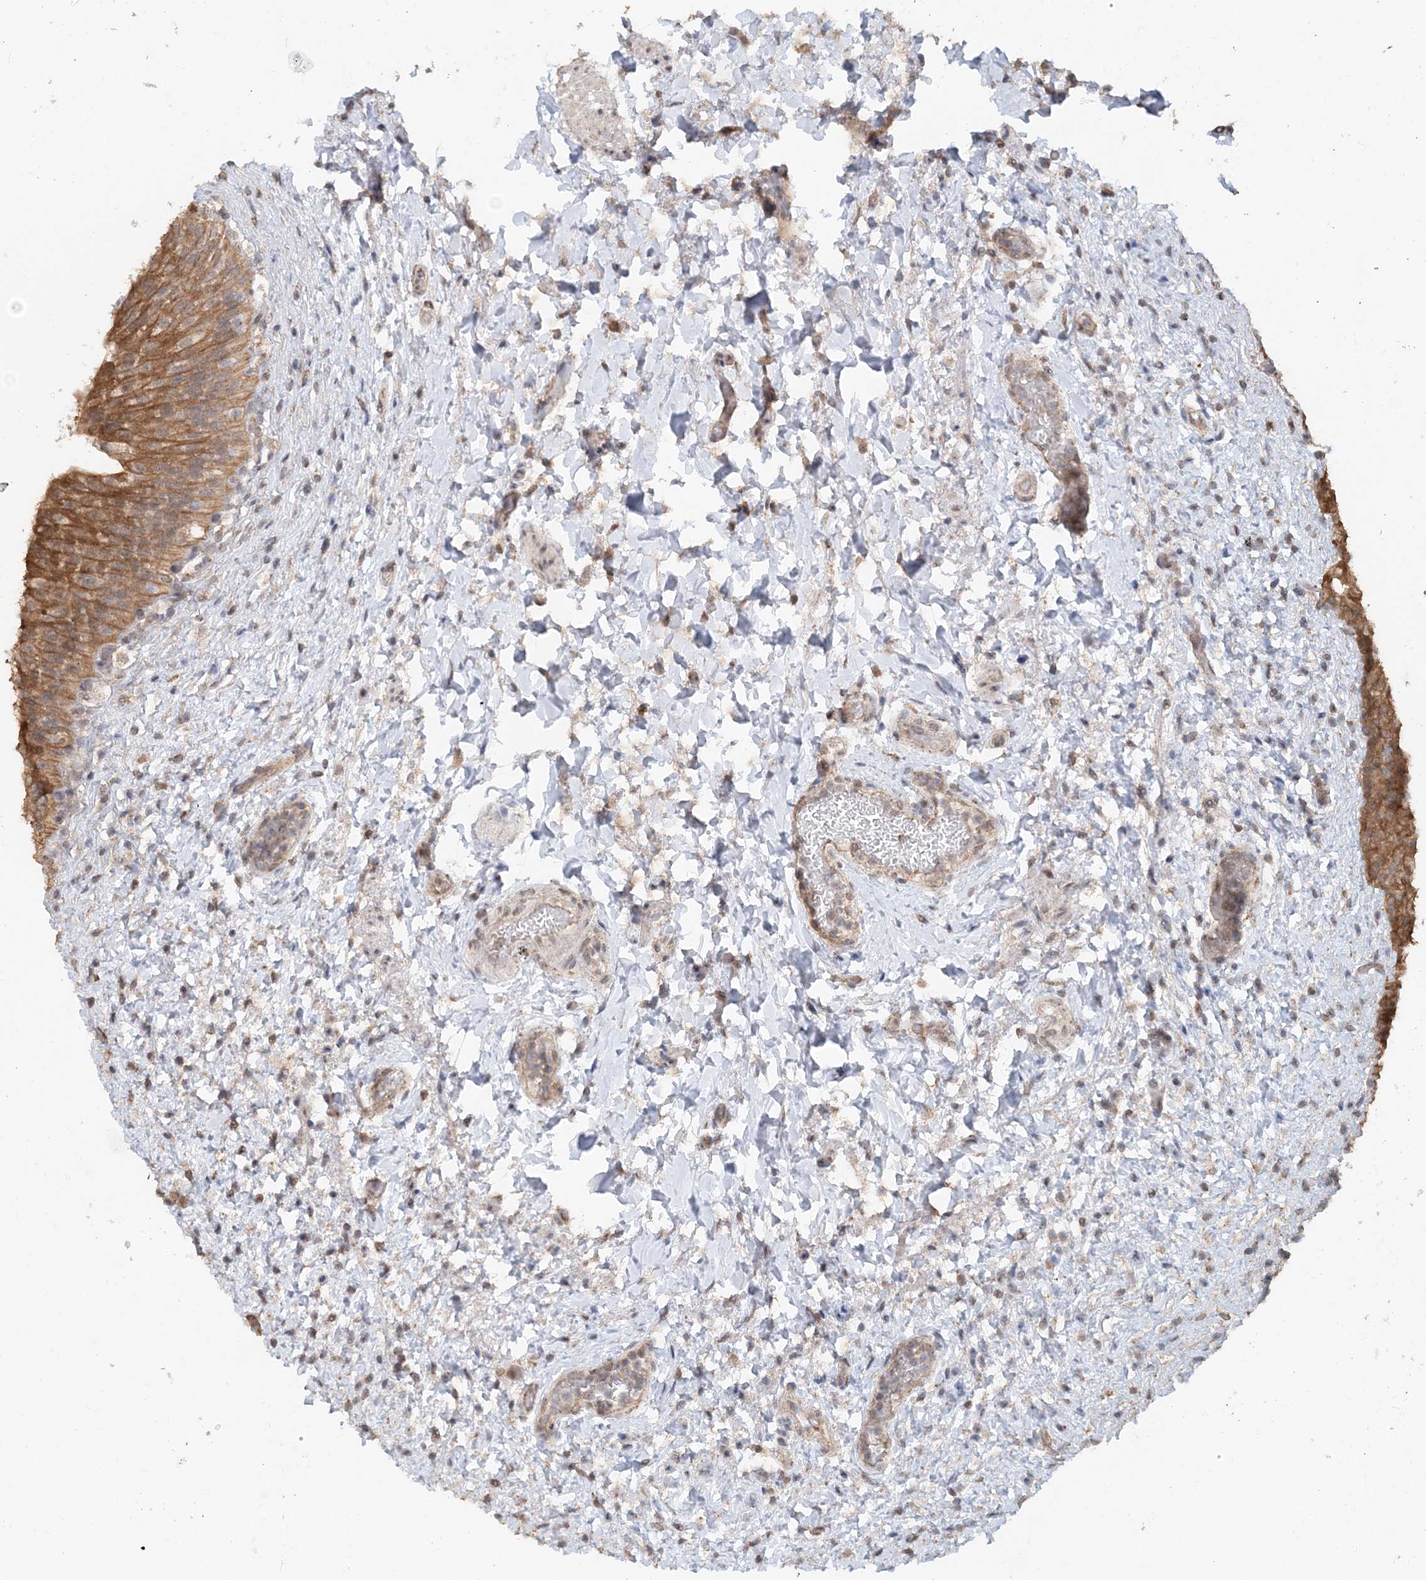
{"staining": {"intensity": "strong", "quantity": ">75%", "location": "cytoplasmic/membranous"}, "tissue": "urinary bladder", "cell_type": "Urothelial cells", "image_type": "normal", "snomed": [{"axis": "morphology", "description": "Normal tissue, NOS"}, {"axis": "topography", "description": "Urinary bladder"}], "caption": "Immunohistochemistry histopathology image of unremarkable urinary bladder stained for a protein (brown), which demonstrates high levels of strong cytoplasmic/membranous expression in about >75% of urothelial cells.", "gene": "FBXO38", "patient": {"sex": "female", "age": 27}}